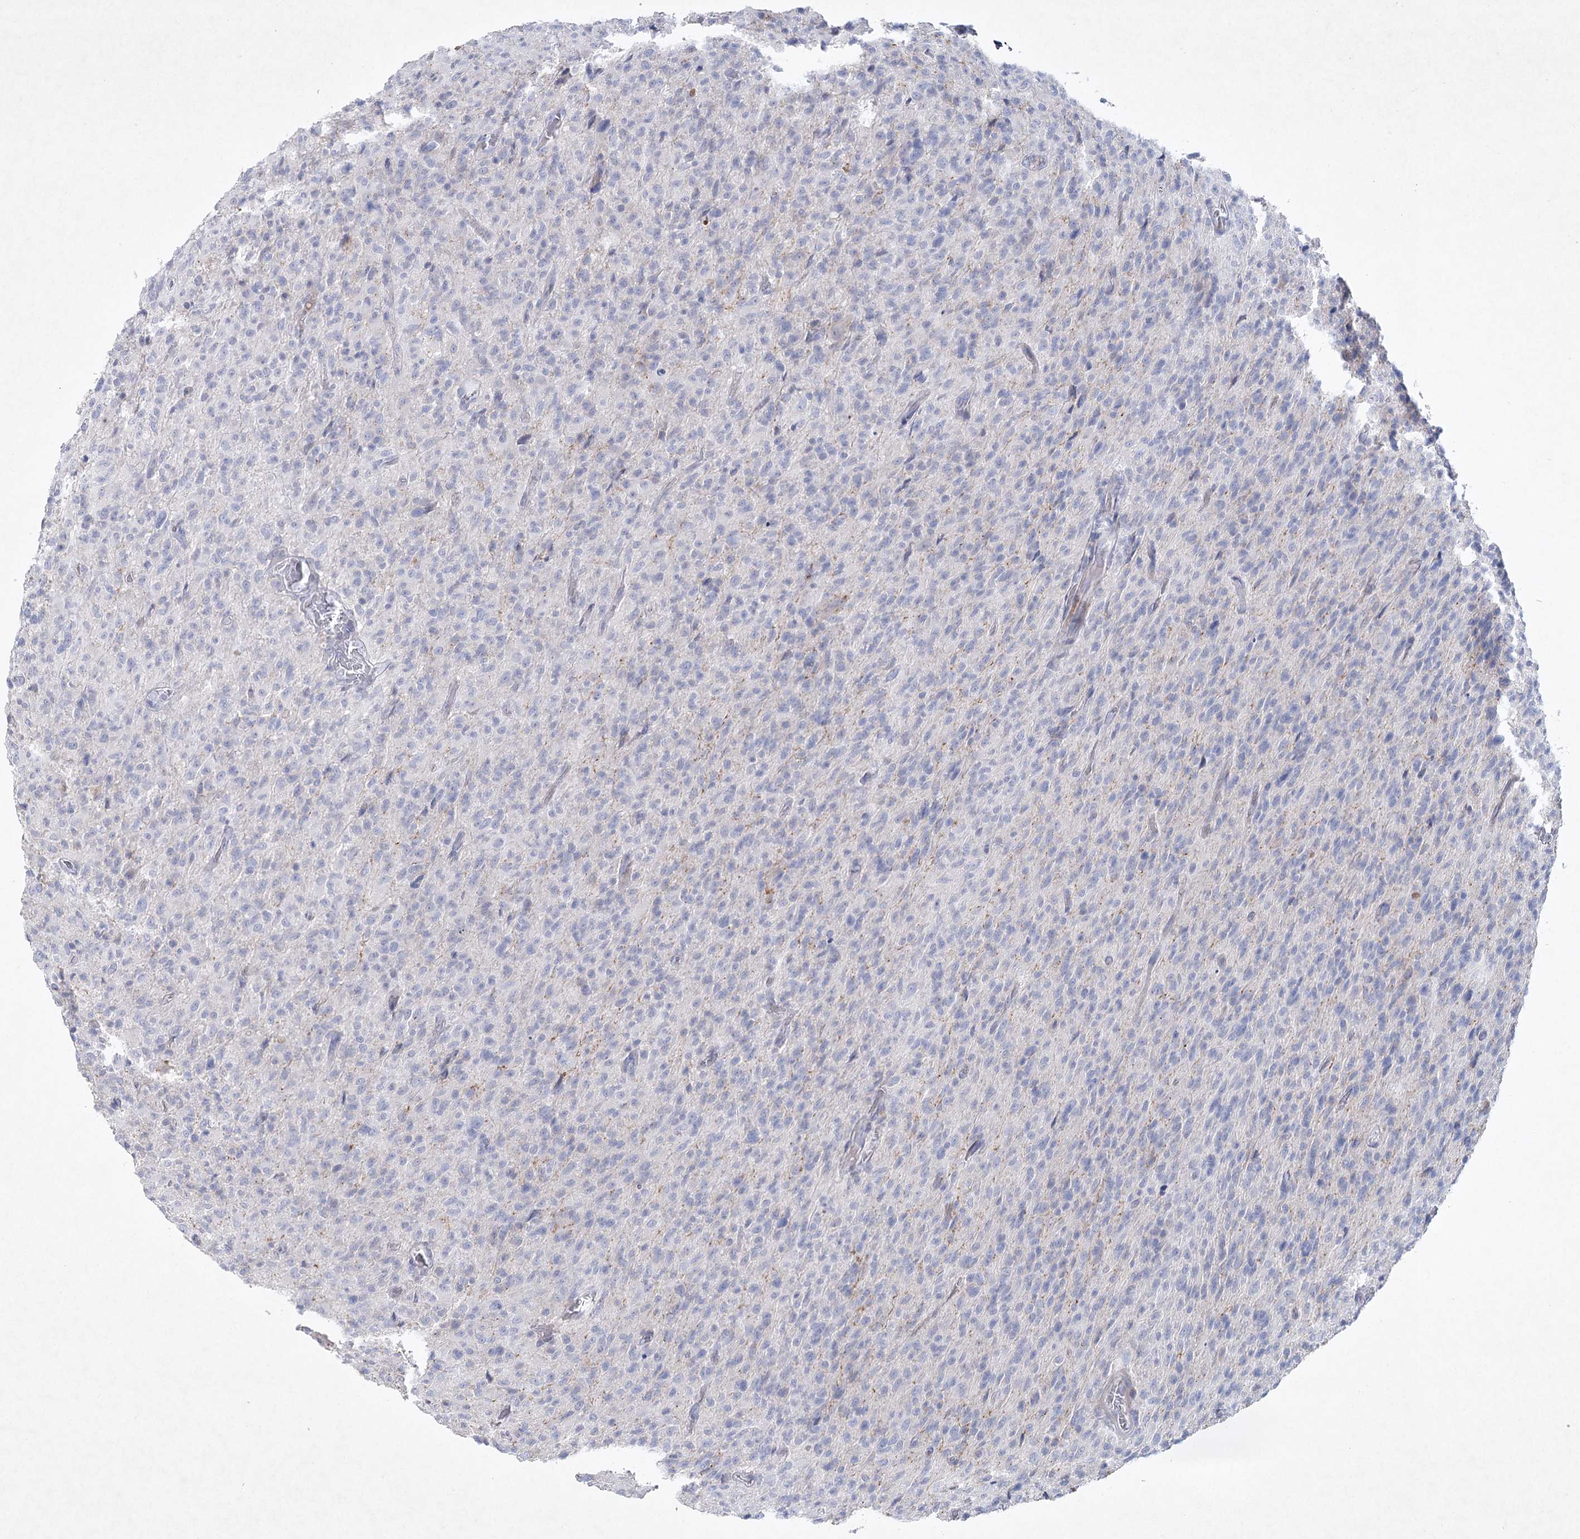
{"staining": {"intensity": "negative", "quantity": "none", "location": "none"}, "tissue": "glioma", "cell_type": "Tumor cells", "image_type": "cancer", "snomed": [{"axis": "morphology", "description": "Glioma, malignant, High grade"}, {"axis": "topography", "description": "Brain"}], "caption": "Tumor cells show no significant protein expression in high-grade glioma (malignant).", "gene": "MAP3K13", "patient": {"sex": "female", "age": 57}}